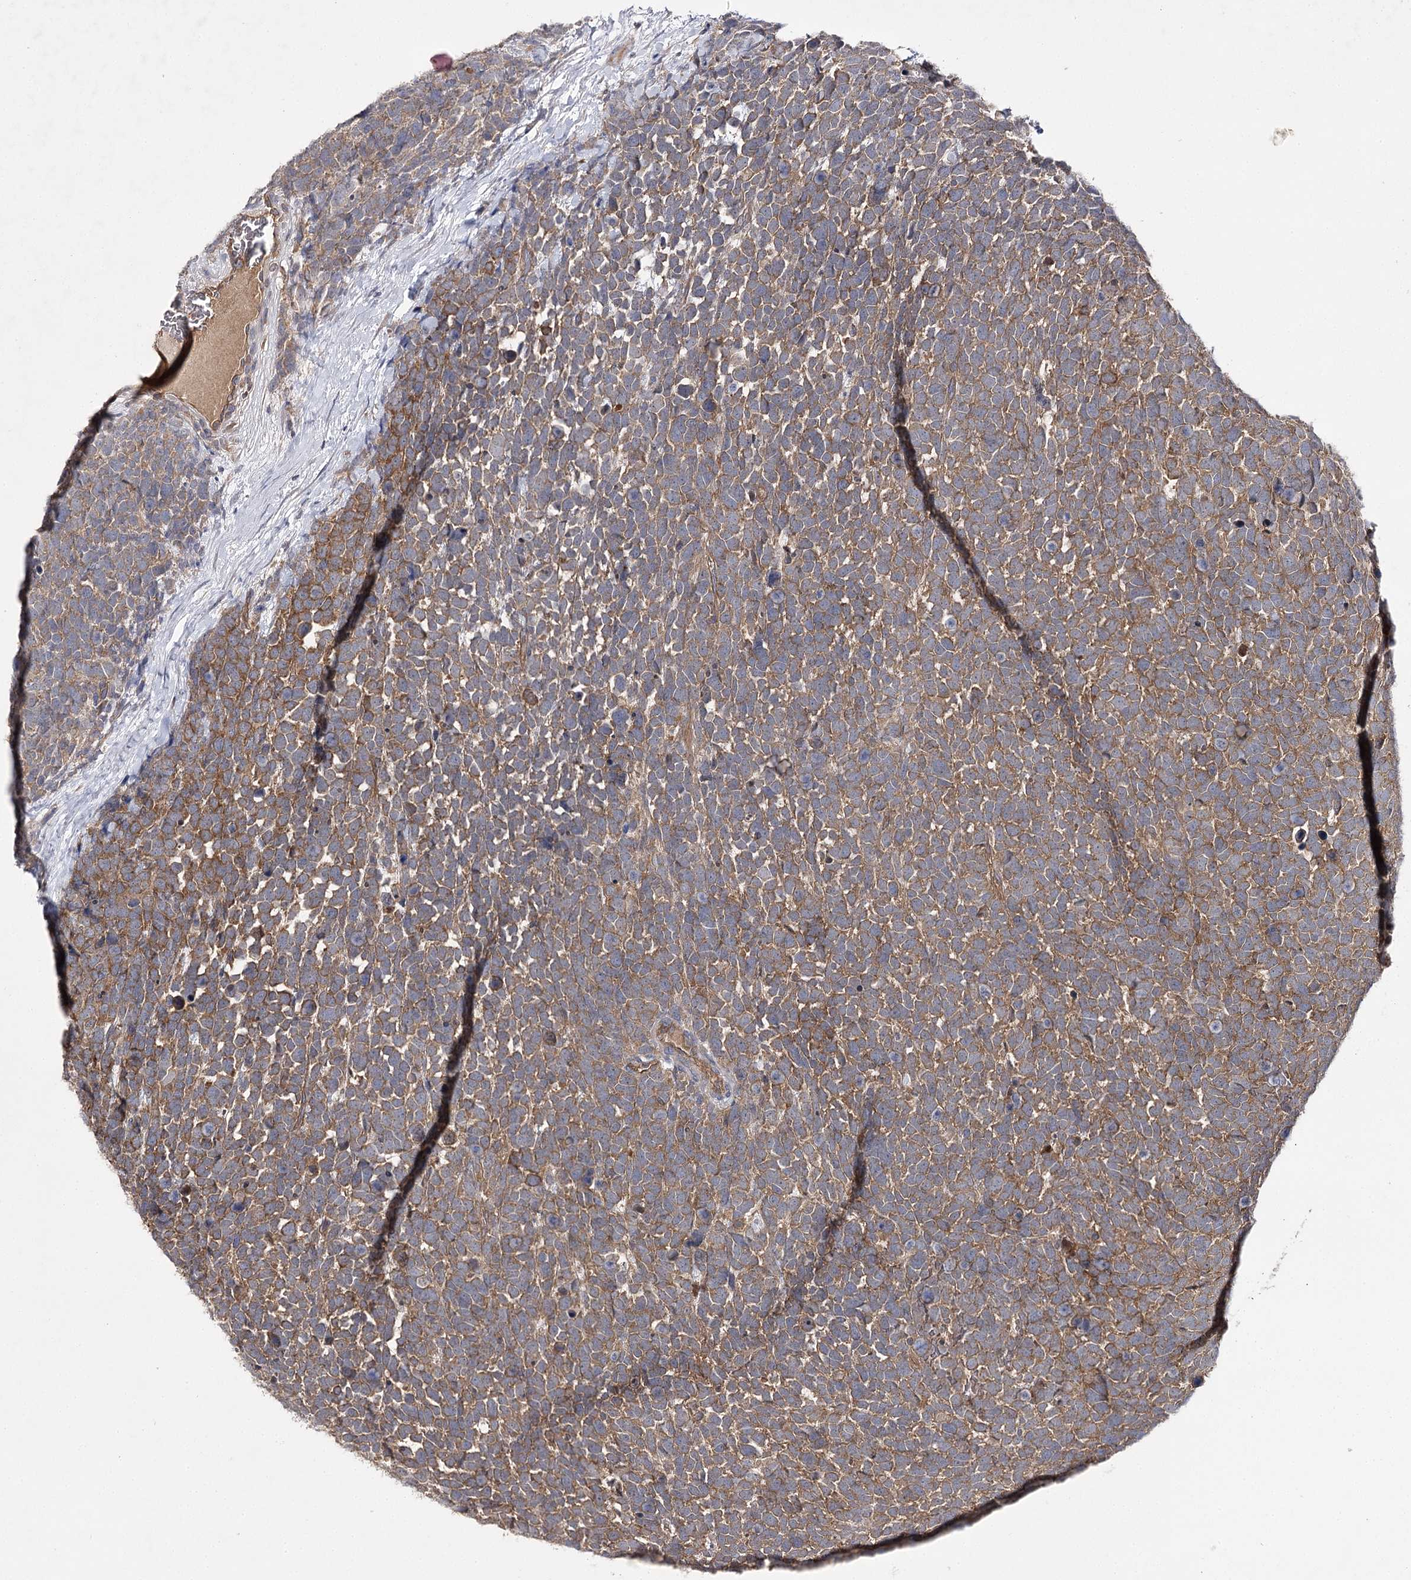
{"staining": {"intensity": "moderate", "quantity": ">75%", "location": "cytoplasmic/membranous"}, "tissue": "urothelial cancer", "cell_type": "Tumor cells", "image_type": "cancer", "snomed": [{"axis": "morphology", "description": "Urothelial carcinoma, High grade"}, {"axis": "topography", "description": "Urinary bladder"}], "caption": "IHC staining of urothelial cancer, which exhibits medium levels of moderate cytoplasmic/membranous positivity in approximately >75% of tumor cells indicating moderate cytoplasmic/membranous protein expression. The staining was performed using DAB (3,3'-diaminobenzidine) (brown) for protein detection and nuclei were counterstained in hematoxylin (blue).", "gene": "BCR", "patient": {"sex": "female", "age": 82}}